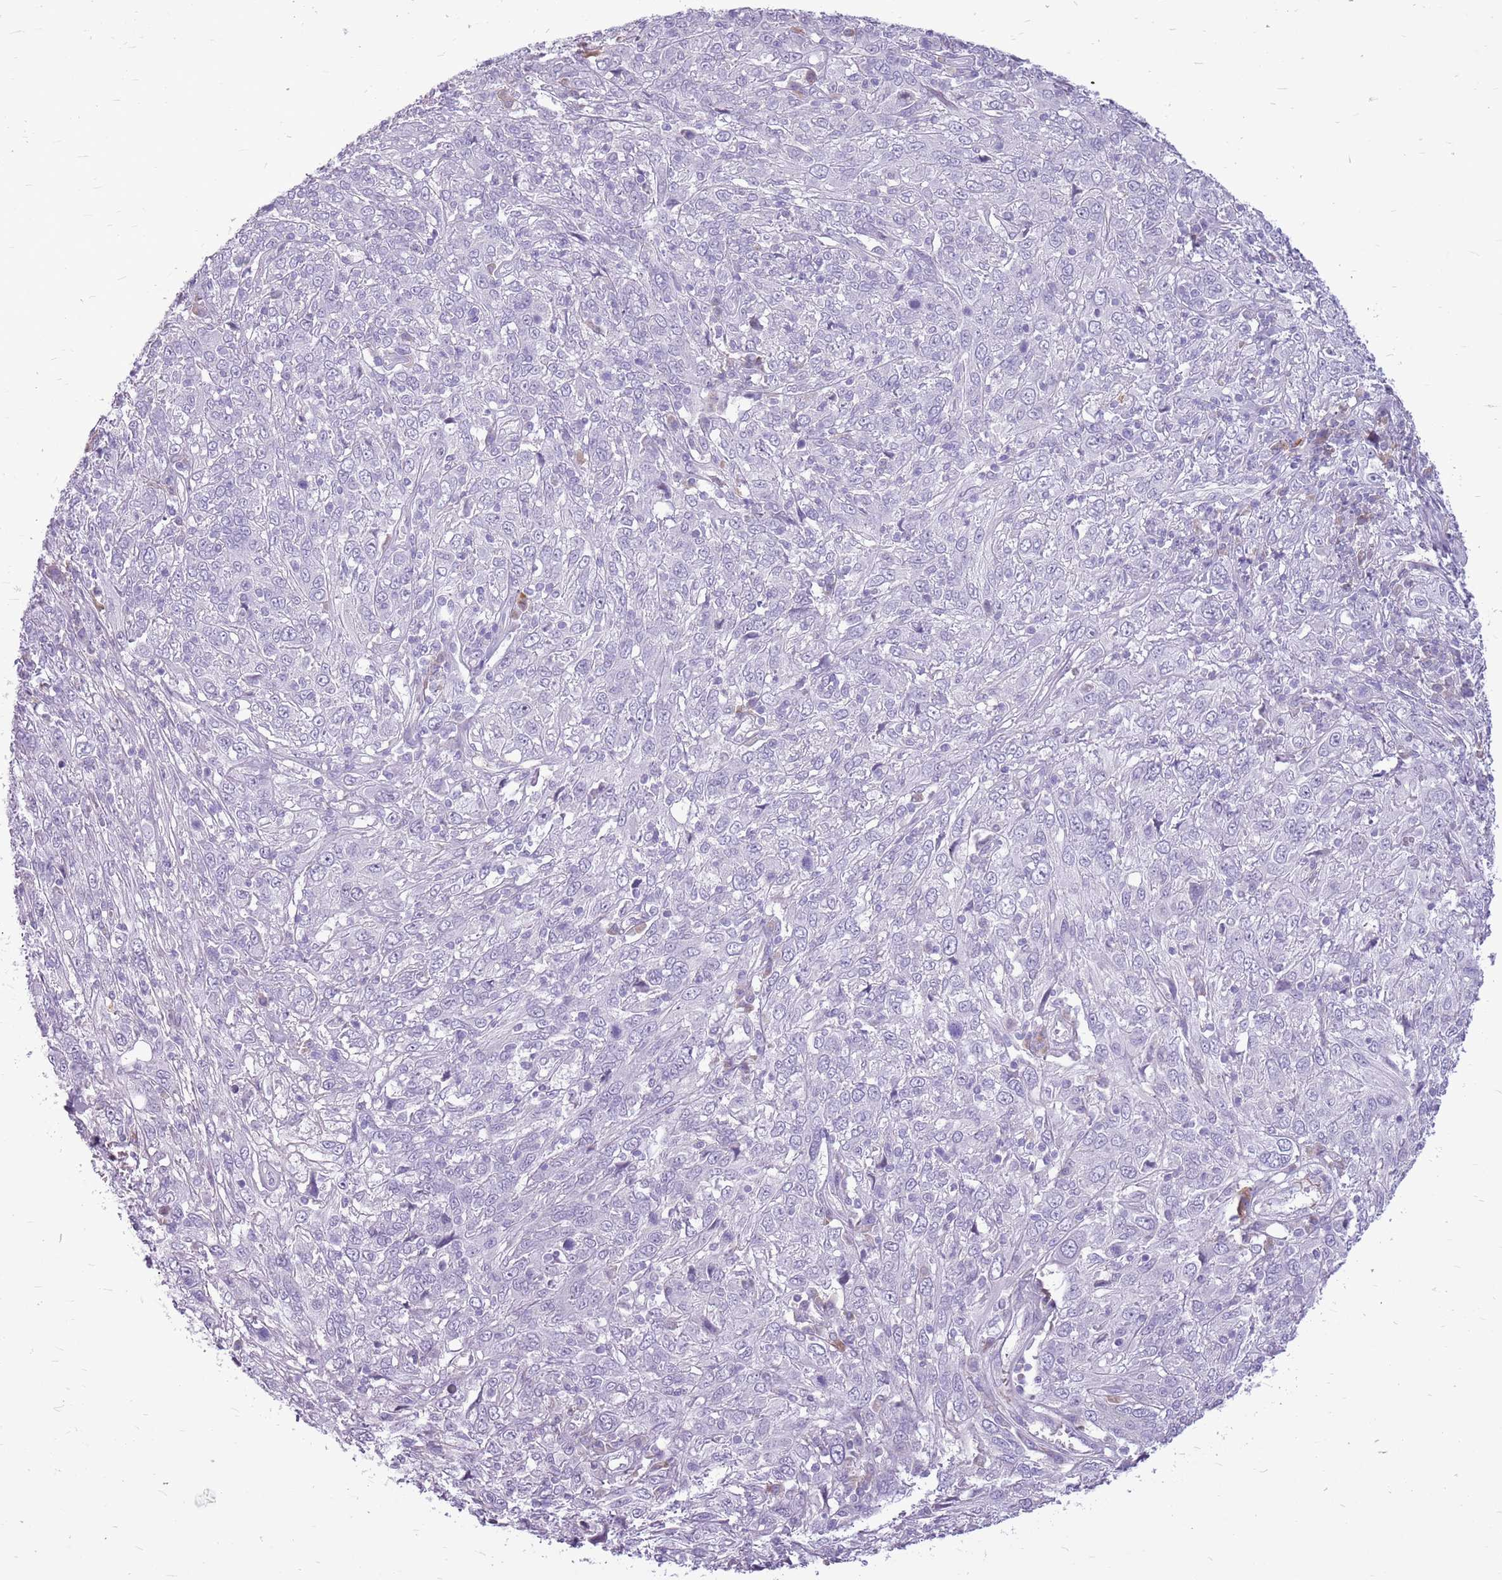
{"staining": {"intensity": "negative", "quantity": "none", "location": "none"}, "tissue": "cervical cancer", "cell_type": "Tumor cells", "image_type": "cancer", "snomed": [{"axis": "morphology", "description": "Squamous cell carcinoma, NOS"}, {"axis": "topography", "description": "Cervix"}], "caption": "This is an IHC histopathology image of cervical cancer. There is no expression in tumor cells.", "gene": "ZNF425", "patient": {"sex": "female", "age": 46}}